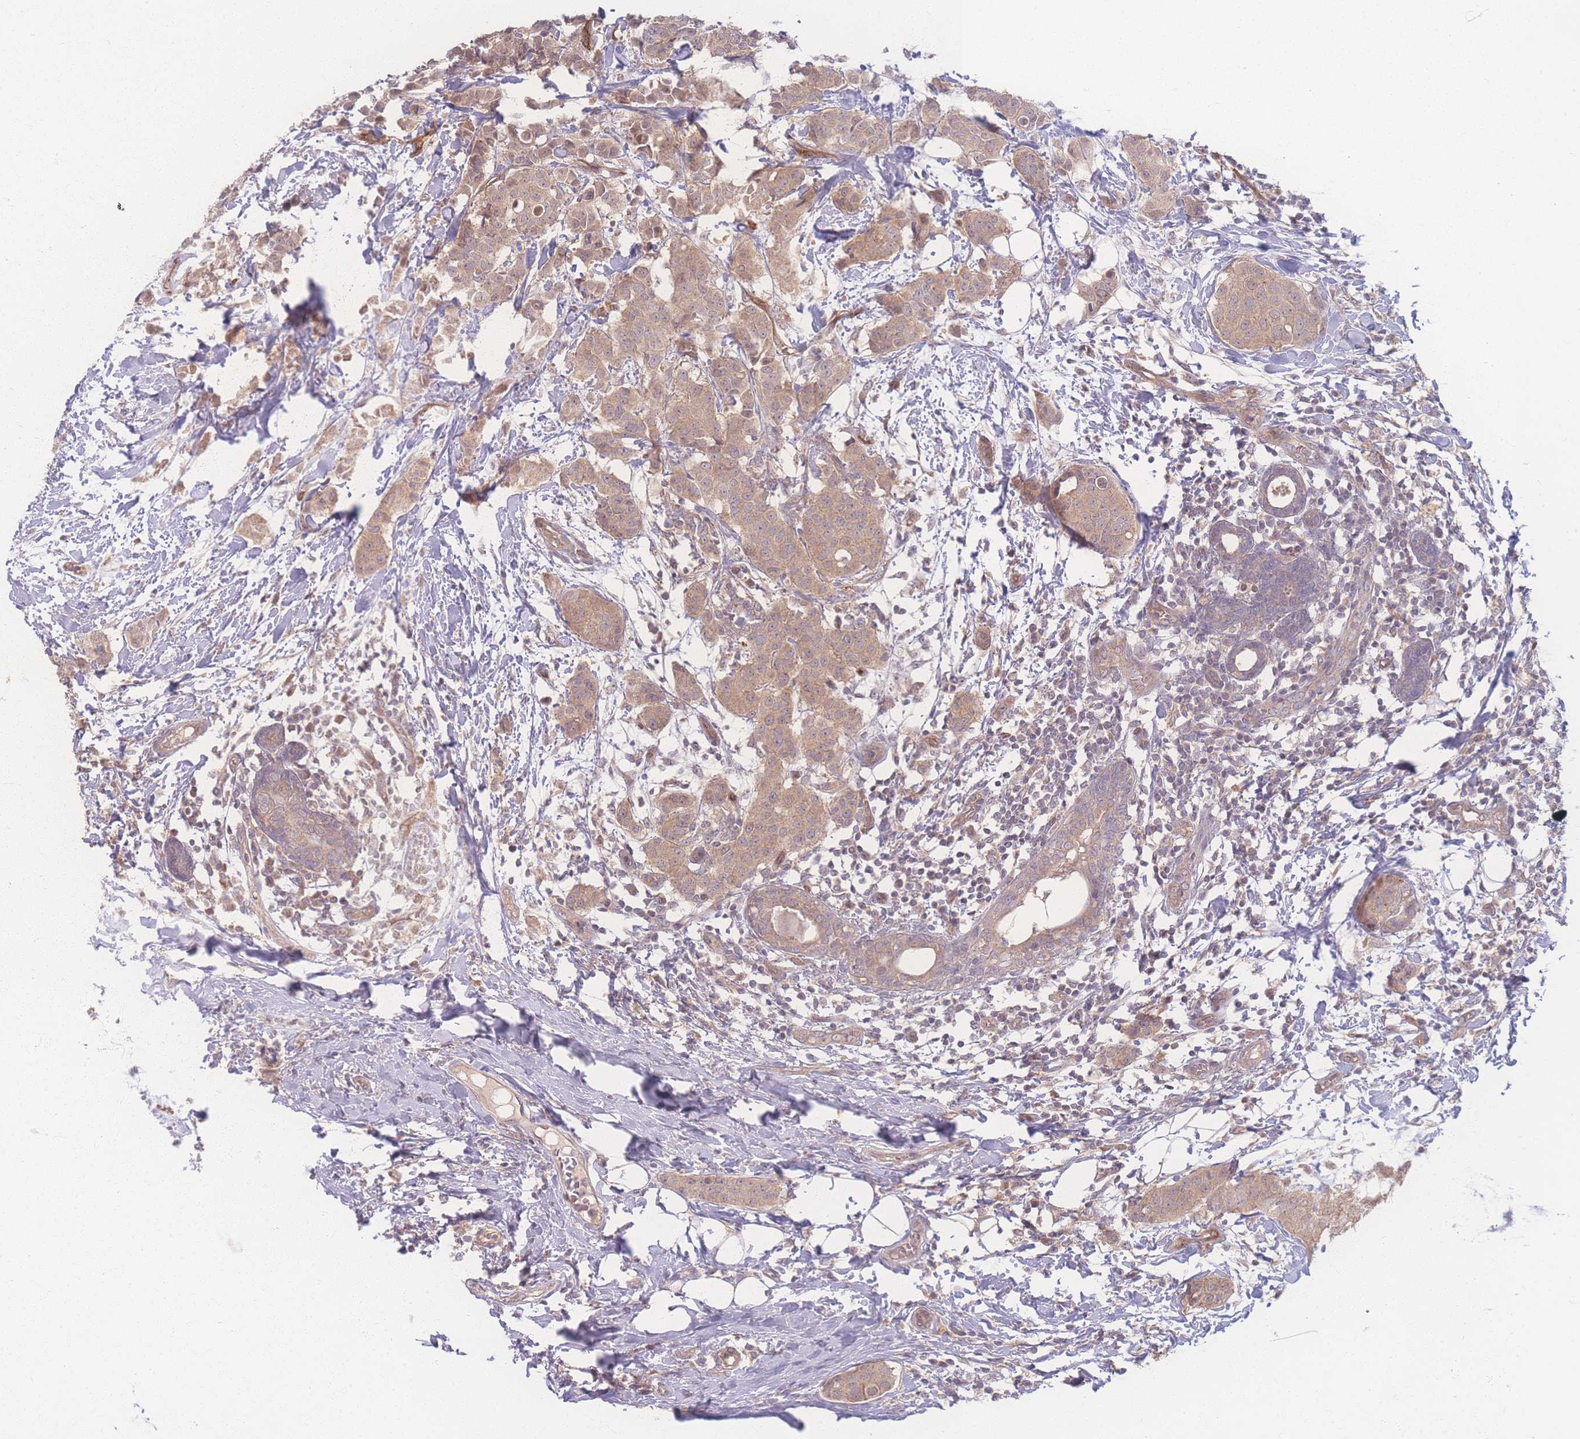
{"staining": {"intensity": "moderate", "quantity": ">75%", "location": "cytoplasmic/membranous"}, "tissue": "breast cancer", "cell_type": "Tumor cells", "image_type": "cancer", "snomed": [{"axis": "morphology", "description": "Duct carcinoma"}, {"axis": "topography", "description": "Breast"}], "caption": "There is medium levels of moderate cytoplasmic/membranous positivity in tumor cells of breast cancer (intraductal carcinoma), as demonstrated by immunohistochemical staining (brown color).", "gene": "INSR", "patient": {"sex": "female", "age": 40}}